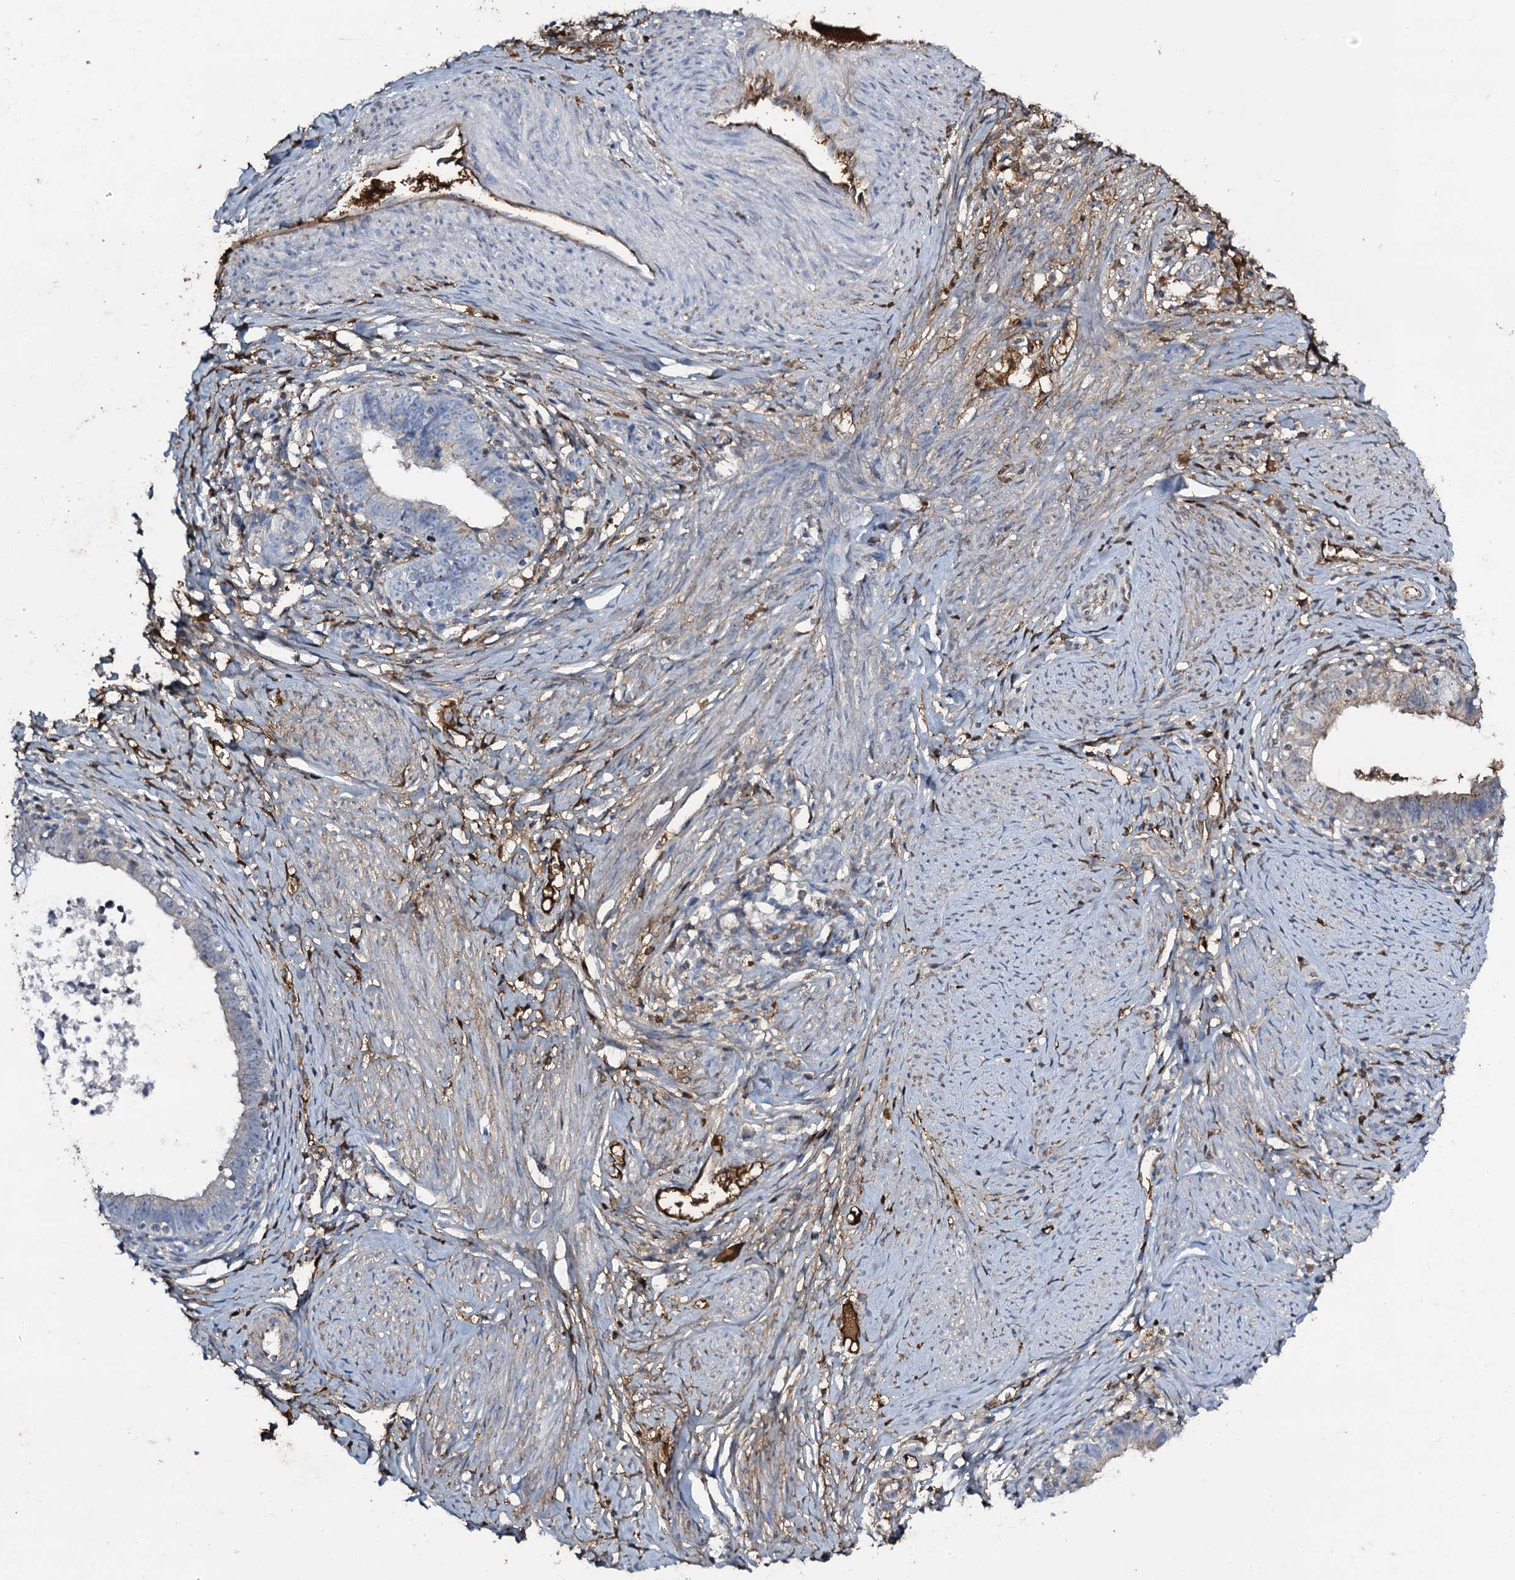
{"staining": {"intensity": "weak", "quantity": "25%-75%", "location": "cytoplasmic/membranous"}, "tissue": "cervical cancer", "cell_type": "Tumor cells", "image_type": "cancer", "snomed": [{"axis": "morphology", "description": "Adenocarcinoma, NOS"}, {"axis": "topography", "description": "Cervix"}], "caption": "Tumor cells demonstrate low levels of weak cytoplasmic/membranous expression in approximately 25%-75% of cells in human cervical cancer.", "gene": "EDN1", "patient": {"sex": "female", "age": 36}}